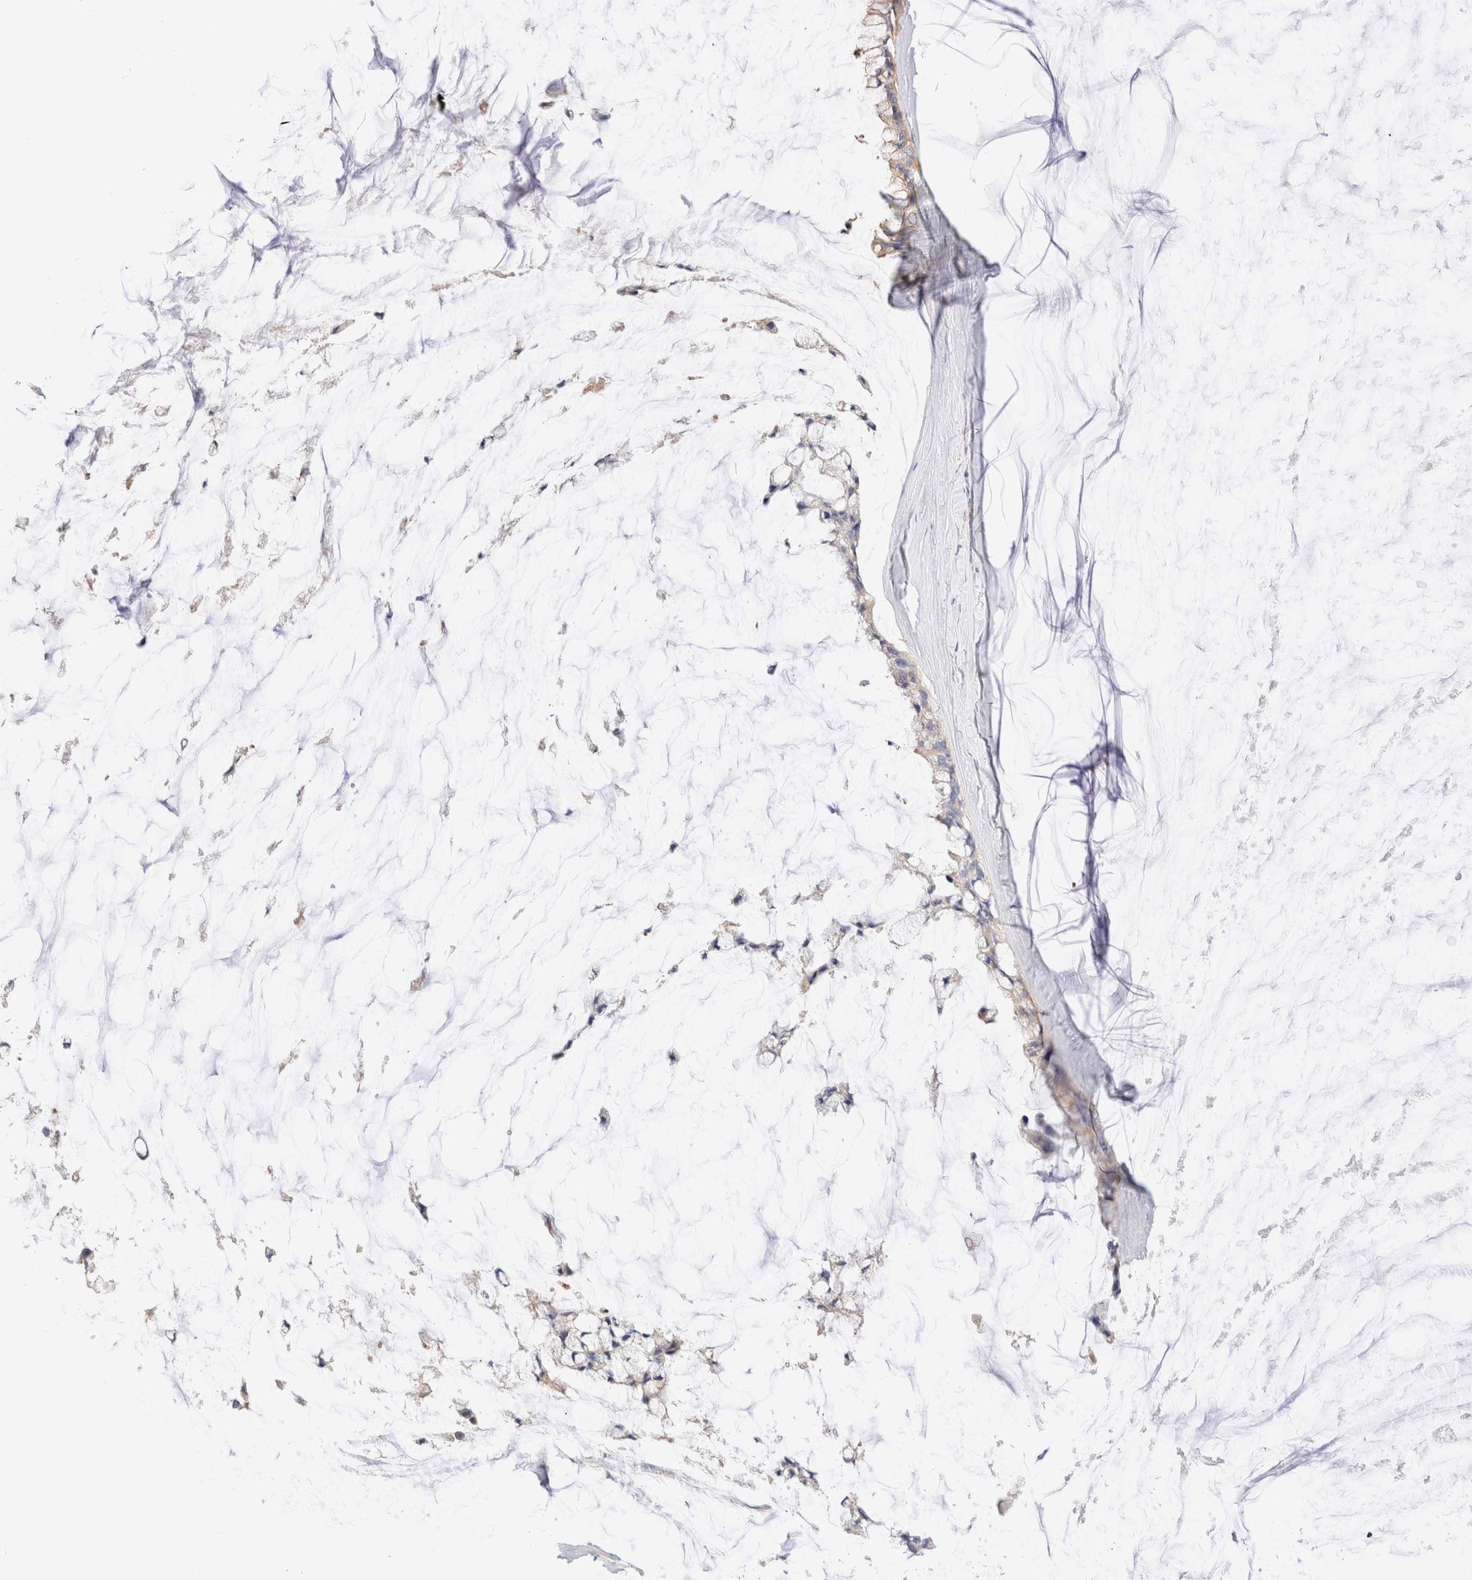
{"staining": {"intensity": "weak", "quantity": "25%-75%", "location": "cytoplasmic/membranous"}, "tissue": "ovarian cancer", "cell_type": "Tumor cells", "image_type": "cancer", "snomed": [{"axis": "morphology", "description": "Cystadenocarcinoma, mucinous, NOS"}, {"axis": "topography", "description": "Ovary"}], "caption": "DAB (3,3'-diaminobenzidine) immunohistochemical staining of ovarian cancer (mucinous cystadenocarcinoma) shows weak cytoplasmic/membranous protein expression in approximately 25%-75% of tumor cells.", "gene": "RABEP1", "patient": {"sex": "female", "age": 39}}